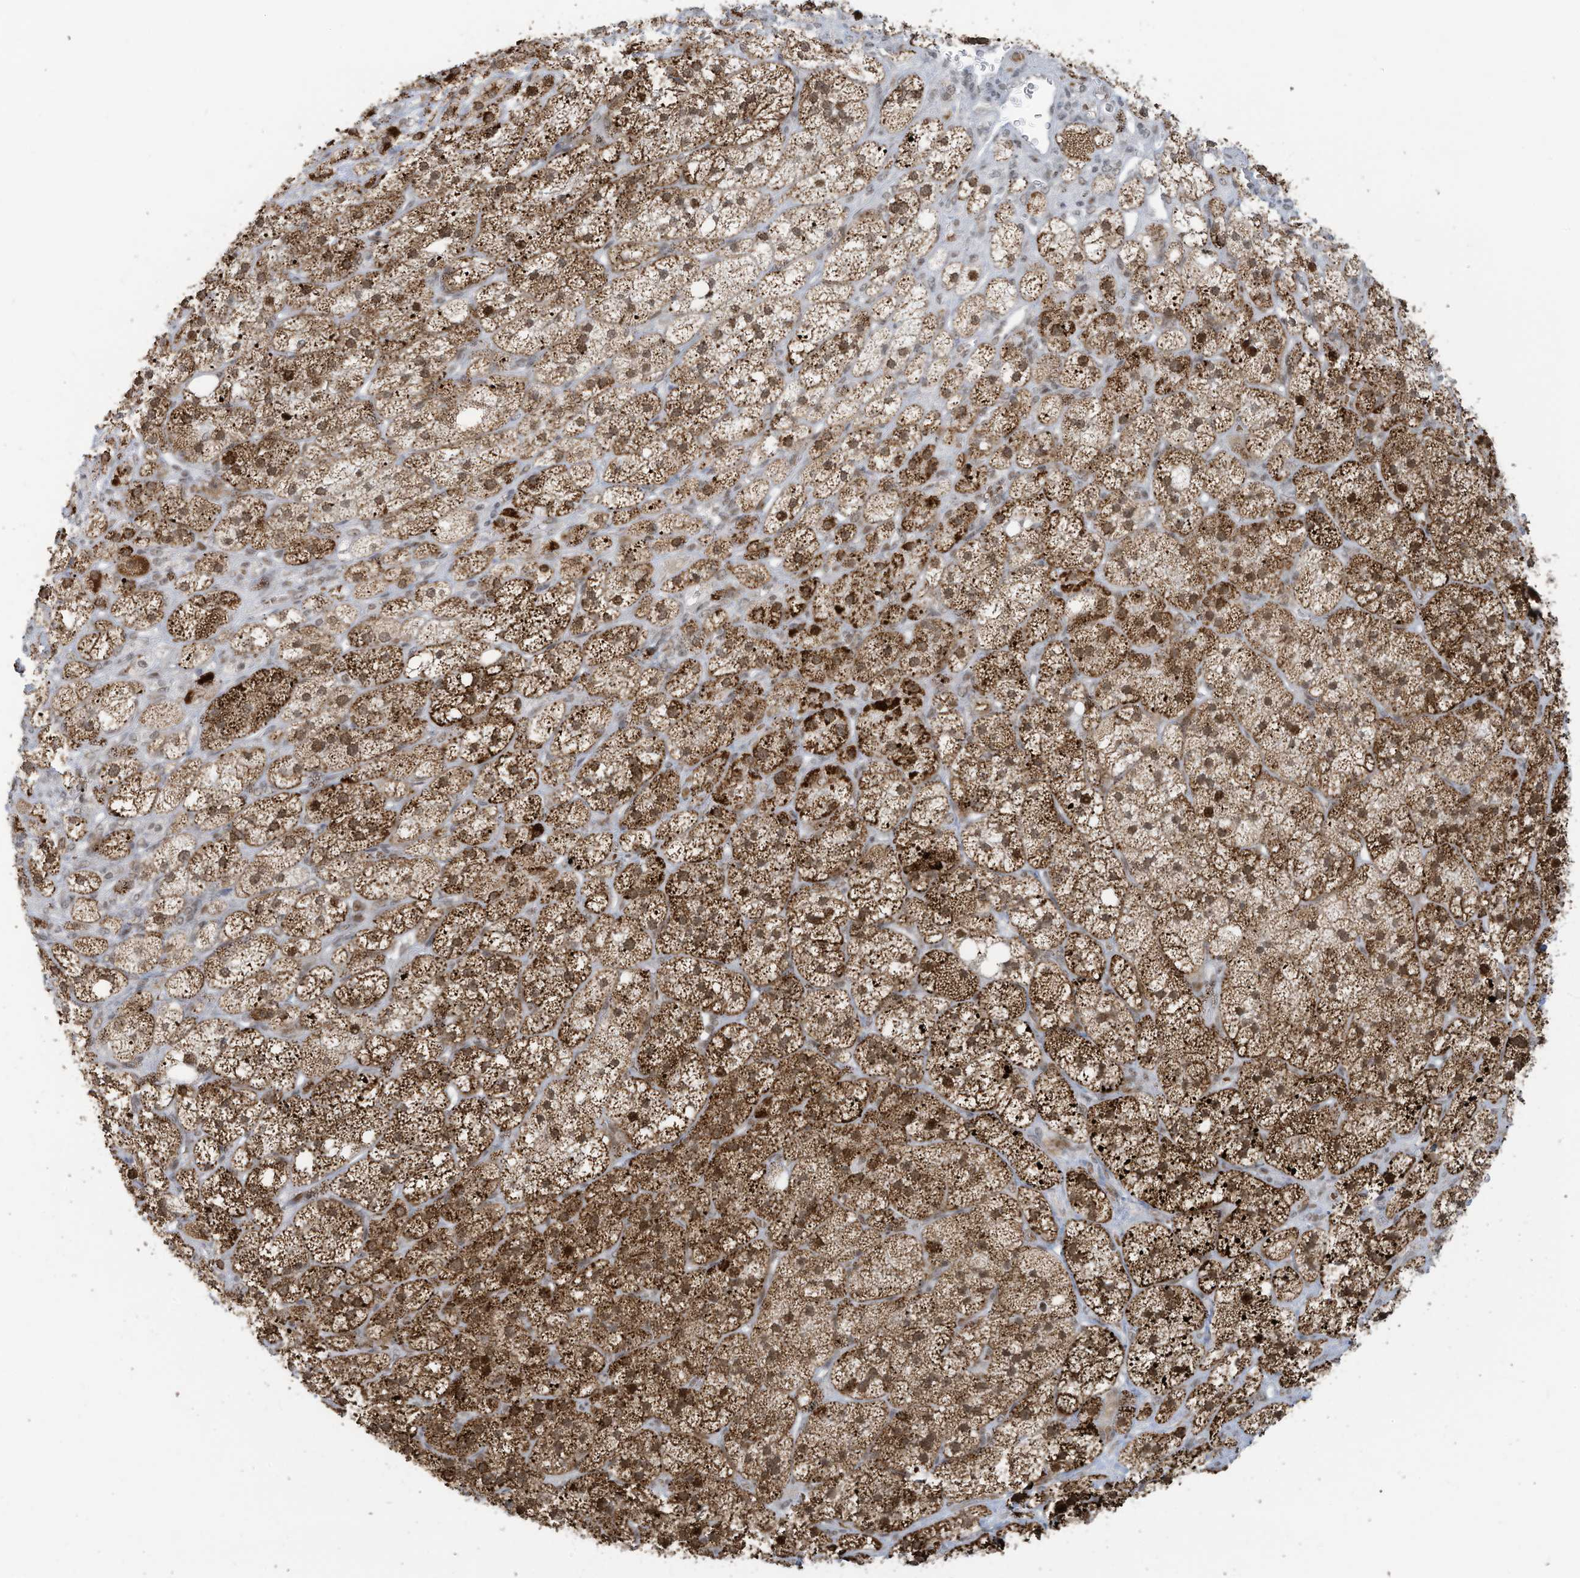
{"staining": {"intensity": "strong", "quantity": ">75%", "location": "cytoplasmic/membranous,nuclear"}, "tissue": "adrenal gland", "cell_type": "Glandular cells", "image_type": "normal", "snomed": [{"axis": "morphology", "description": "Normal tissue, NOS"}, {"axis": "topography", "description": "Adrenal gland"}], "caption": "The image displays a brown stain indicating the presence of a protein in the cytoplasmic/membranous,nuclear of glandular cells in adrenal gland. The protein of interest is shown in brown color, while the nuclei are stained blue.", "gene": "ECT2L", "patient": {"sex": "male", "age": 61}}